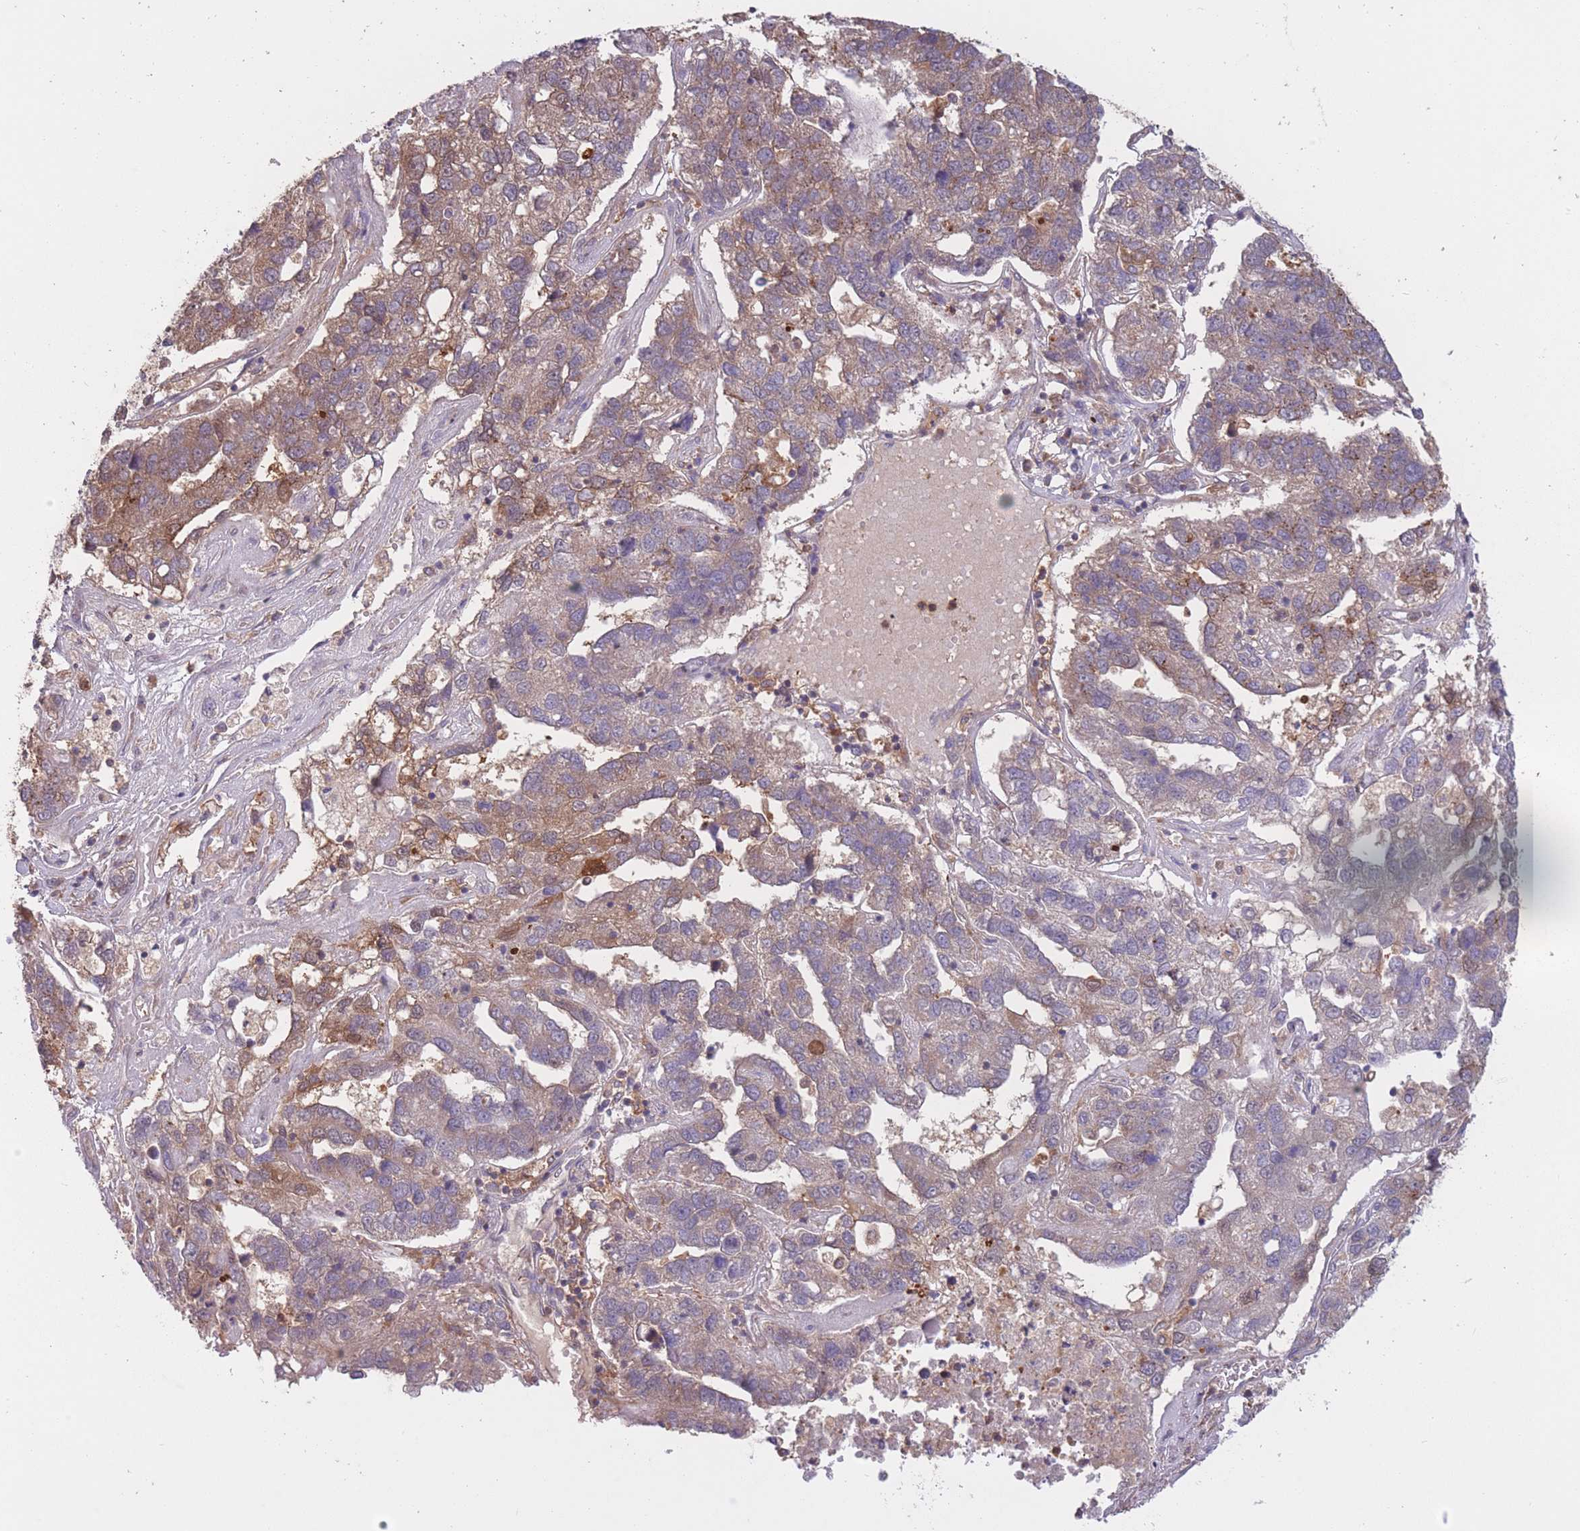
{"staining": {"intensity": "moderate", "quantity": "25%-75%", "location": "cytoplasmic/membranous"}, "tissue": "pancreatic cancer", "cell_type": "Tumor cells", "image_type": "cancer", "snomed": [{"axis": "morphology", "description": "Adenocarcinoma, NOS"}, {"axis": "topography", "description": "Pancreas"}], "caption": "High-power microscopy captured an immunohistochemistry (IHC) image of adenocarcinoma (pancreatic), revealing moderate cytoplasmic/membranous expression in about 25%-75% of tumor cells. The protein is stained brown, and the nuclei are stained in blue (DAB (3,3'-diaminobenzidine) IHC with brightfield microscopy, high magnification).", "gene": "GMIP", "patient": {"sex": "female", "age": 61}}